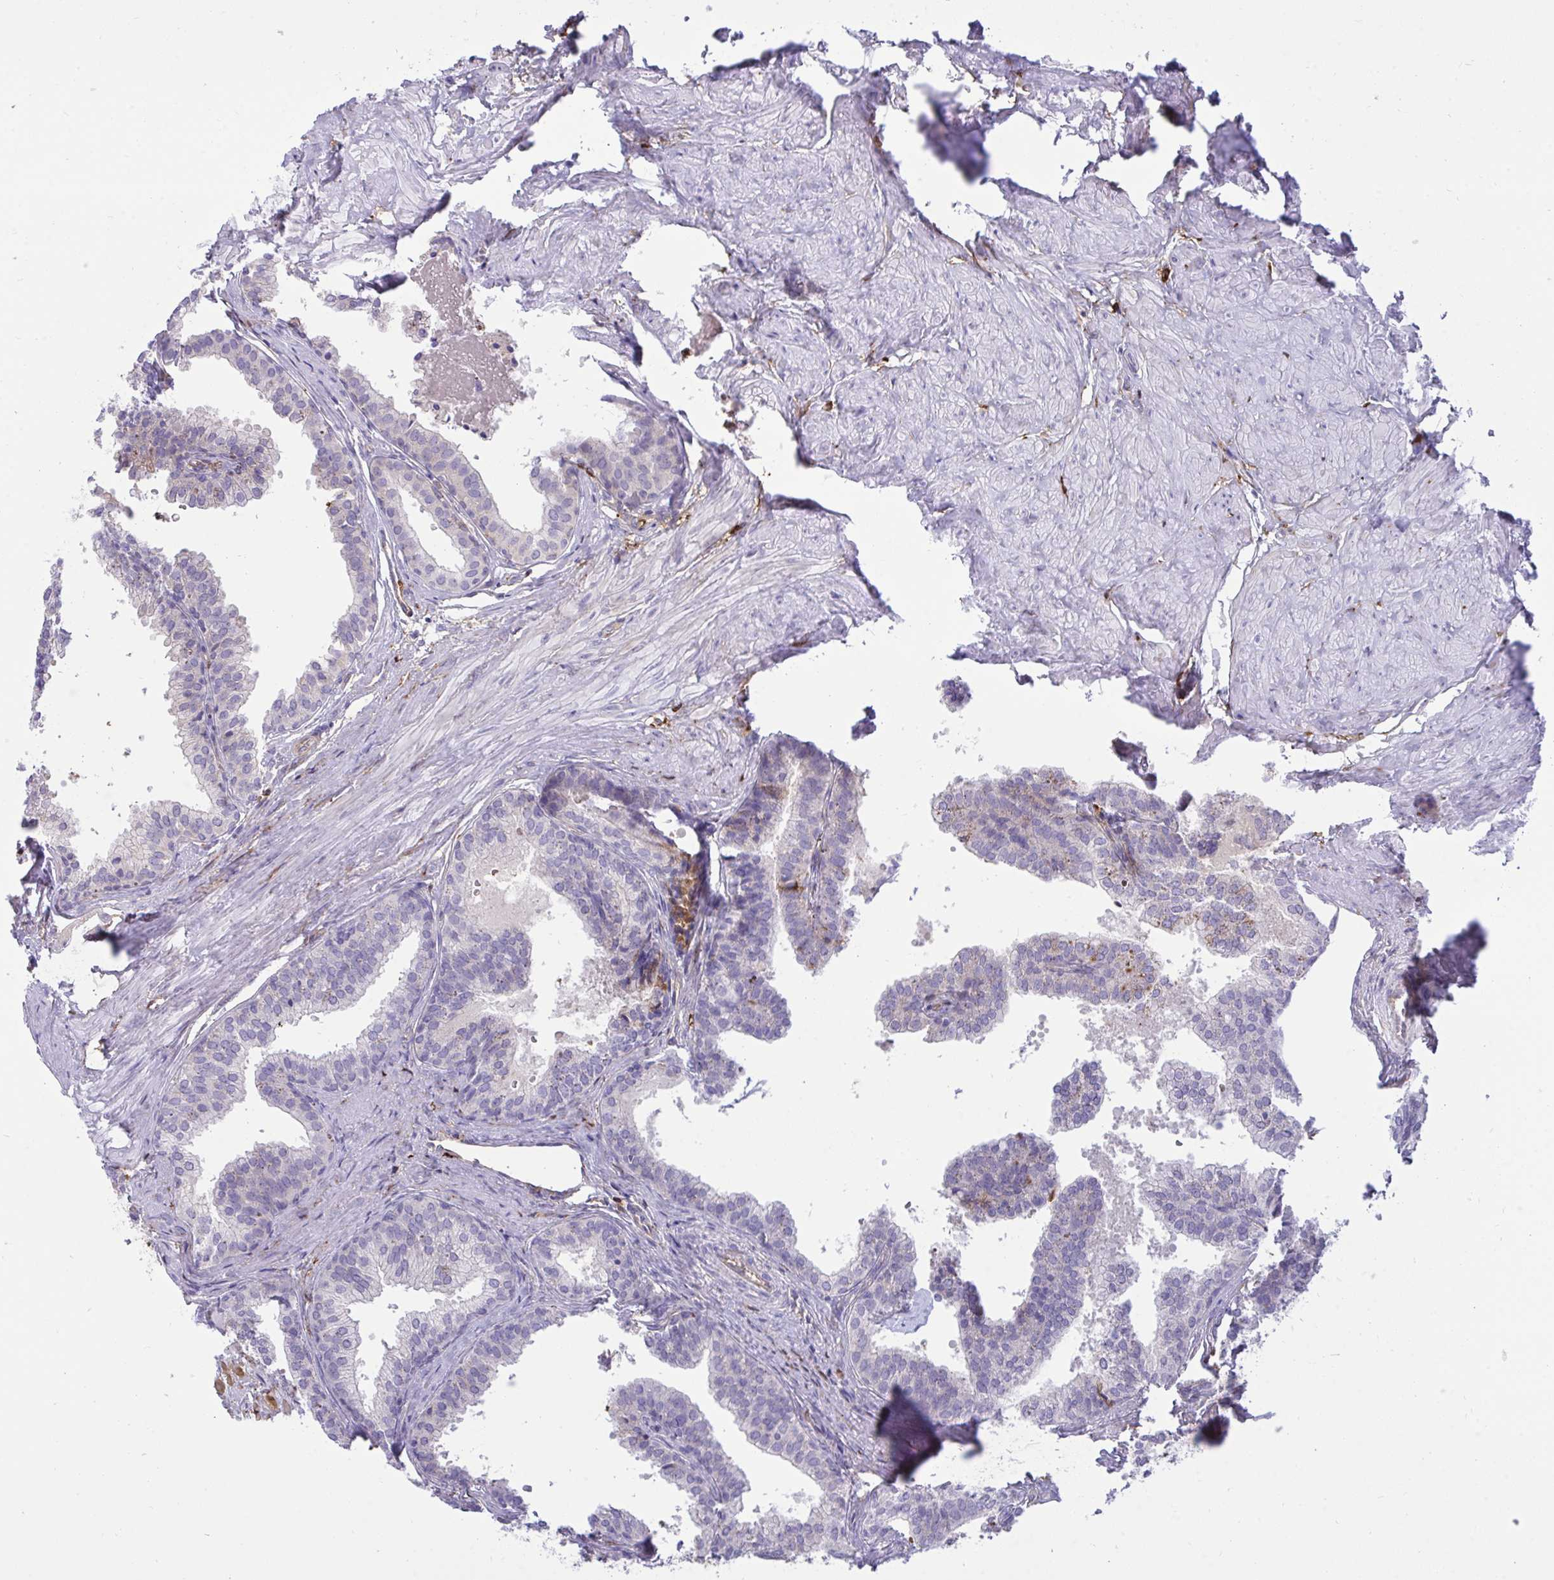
{"staining": {"intensity": "weak", "quantity": "<25%", "location": "cytoplasmic/membranous"}, "tissue": "prostate", "cell_type": "Glandular cells", "image_type": "normal", "snomed": [{"axis": "morphology", "description": "Normal tissue, NOS"}, {"axis": "topography", "description": "Prostate"}, {"axis": "topography", "description": "Peripheral nerve tissue"}], "caption": "IHC histopathology image of benign prostate: prostate stained with DAB shows no significant protein positivity in glandular cells.", "gene": "F2", "patient": {"sex": "male", "age": 55}}